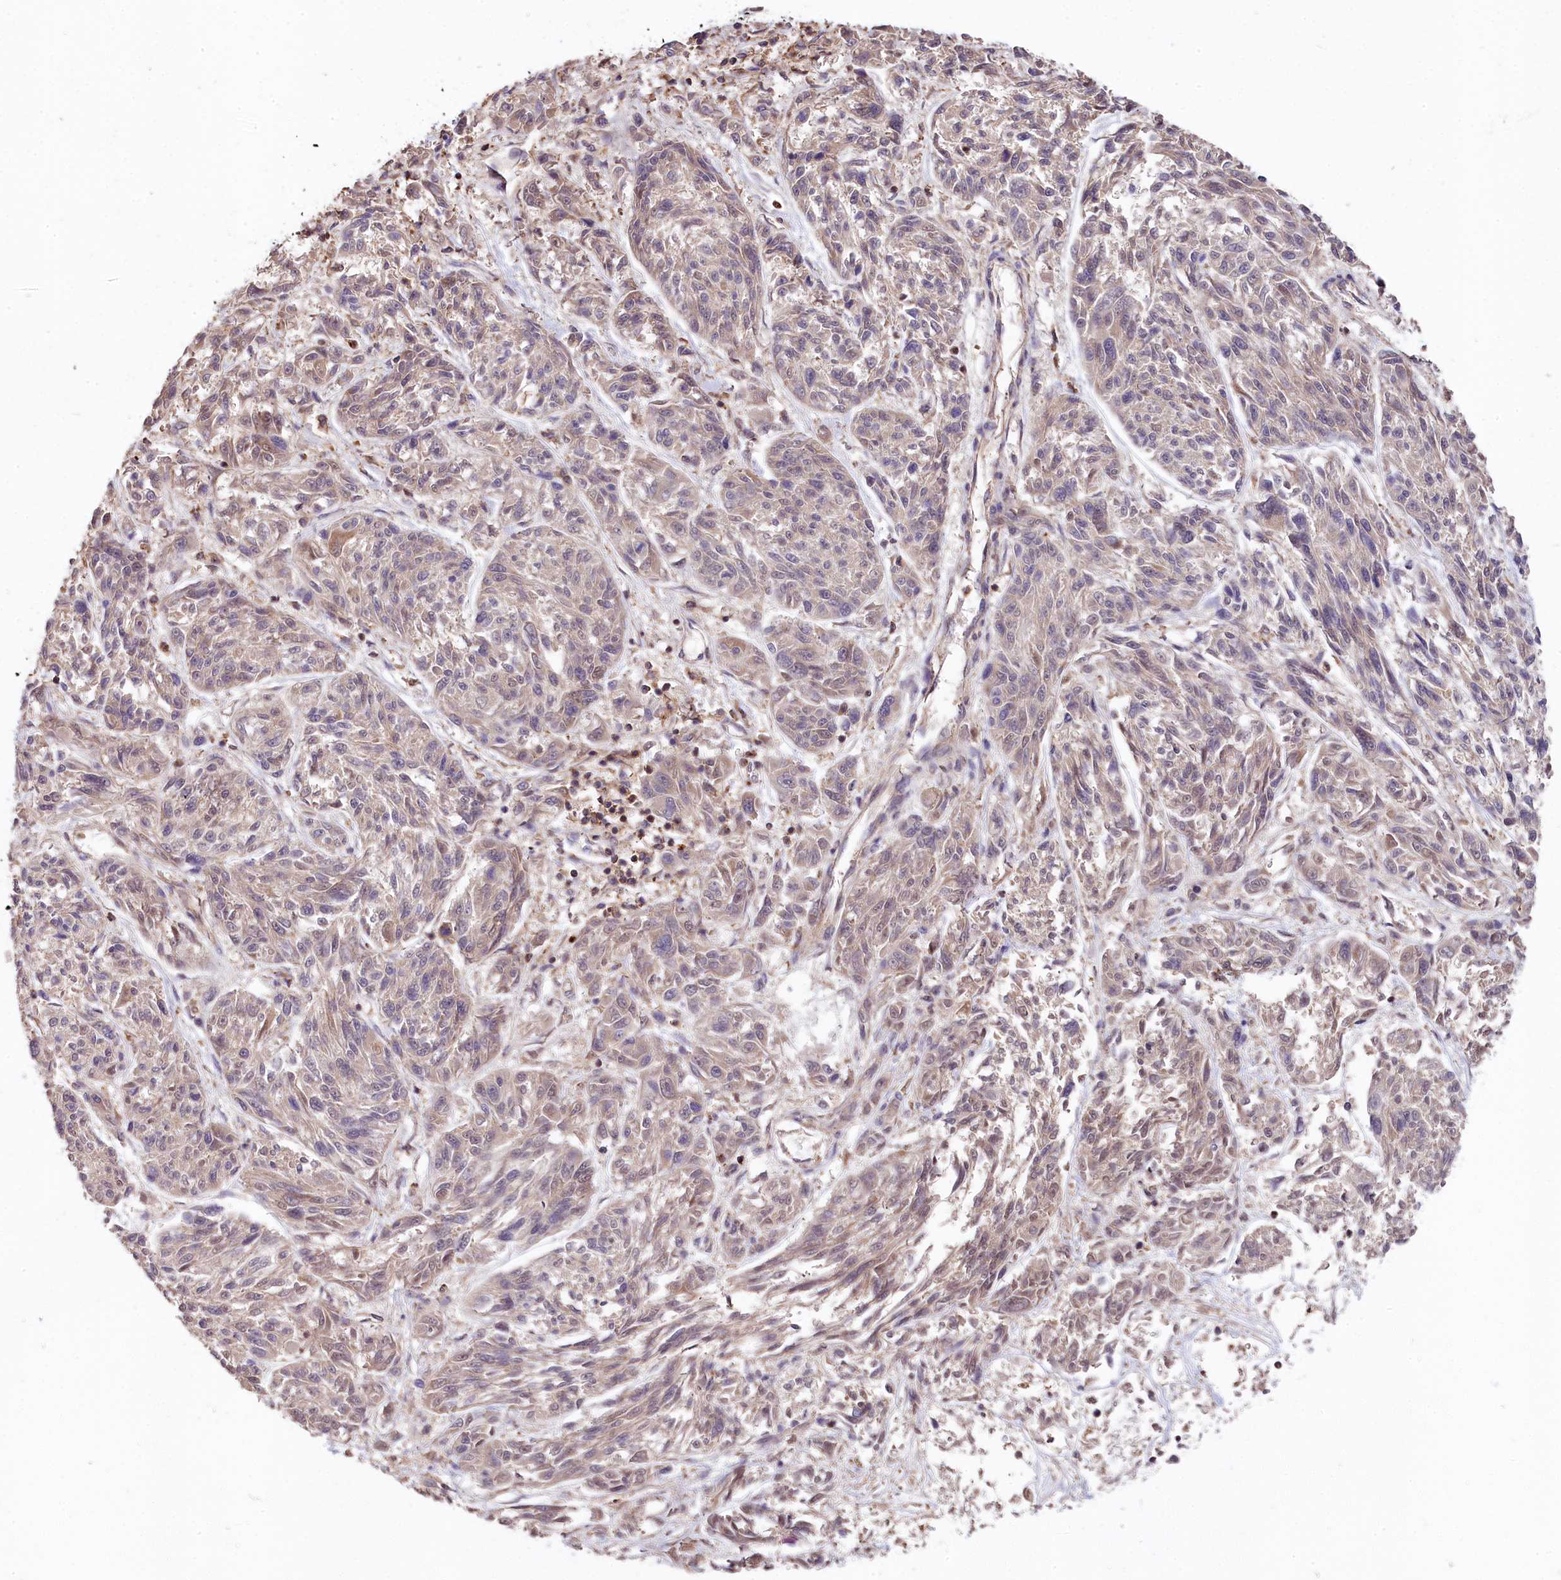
{"staining": {"intensity": "weak", "quantity": "<25%", "location": "nuclear"}, "tissue": "melanoma", "cell_type": "Tumor cells", "image_type": "cancer", "snomed": [{"axis": "morphology", "description": "Malignant melanoma, NOS"}, {"axis": "topography", "description": "Skin"}], "caption": "This photomicrograph is of melanoma stained with immunohistochemistry (IHC) to label a protein in brown with the nuclei are counter-stained blue. There is no expression in tumor cells.", "gene": "SKIDA1", "patient": {"sex": "male", "age": 53}}